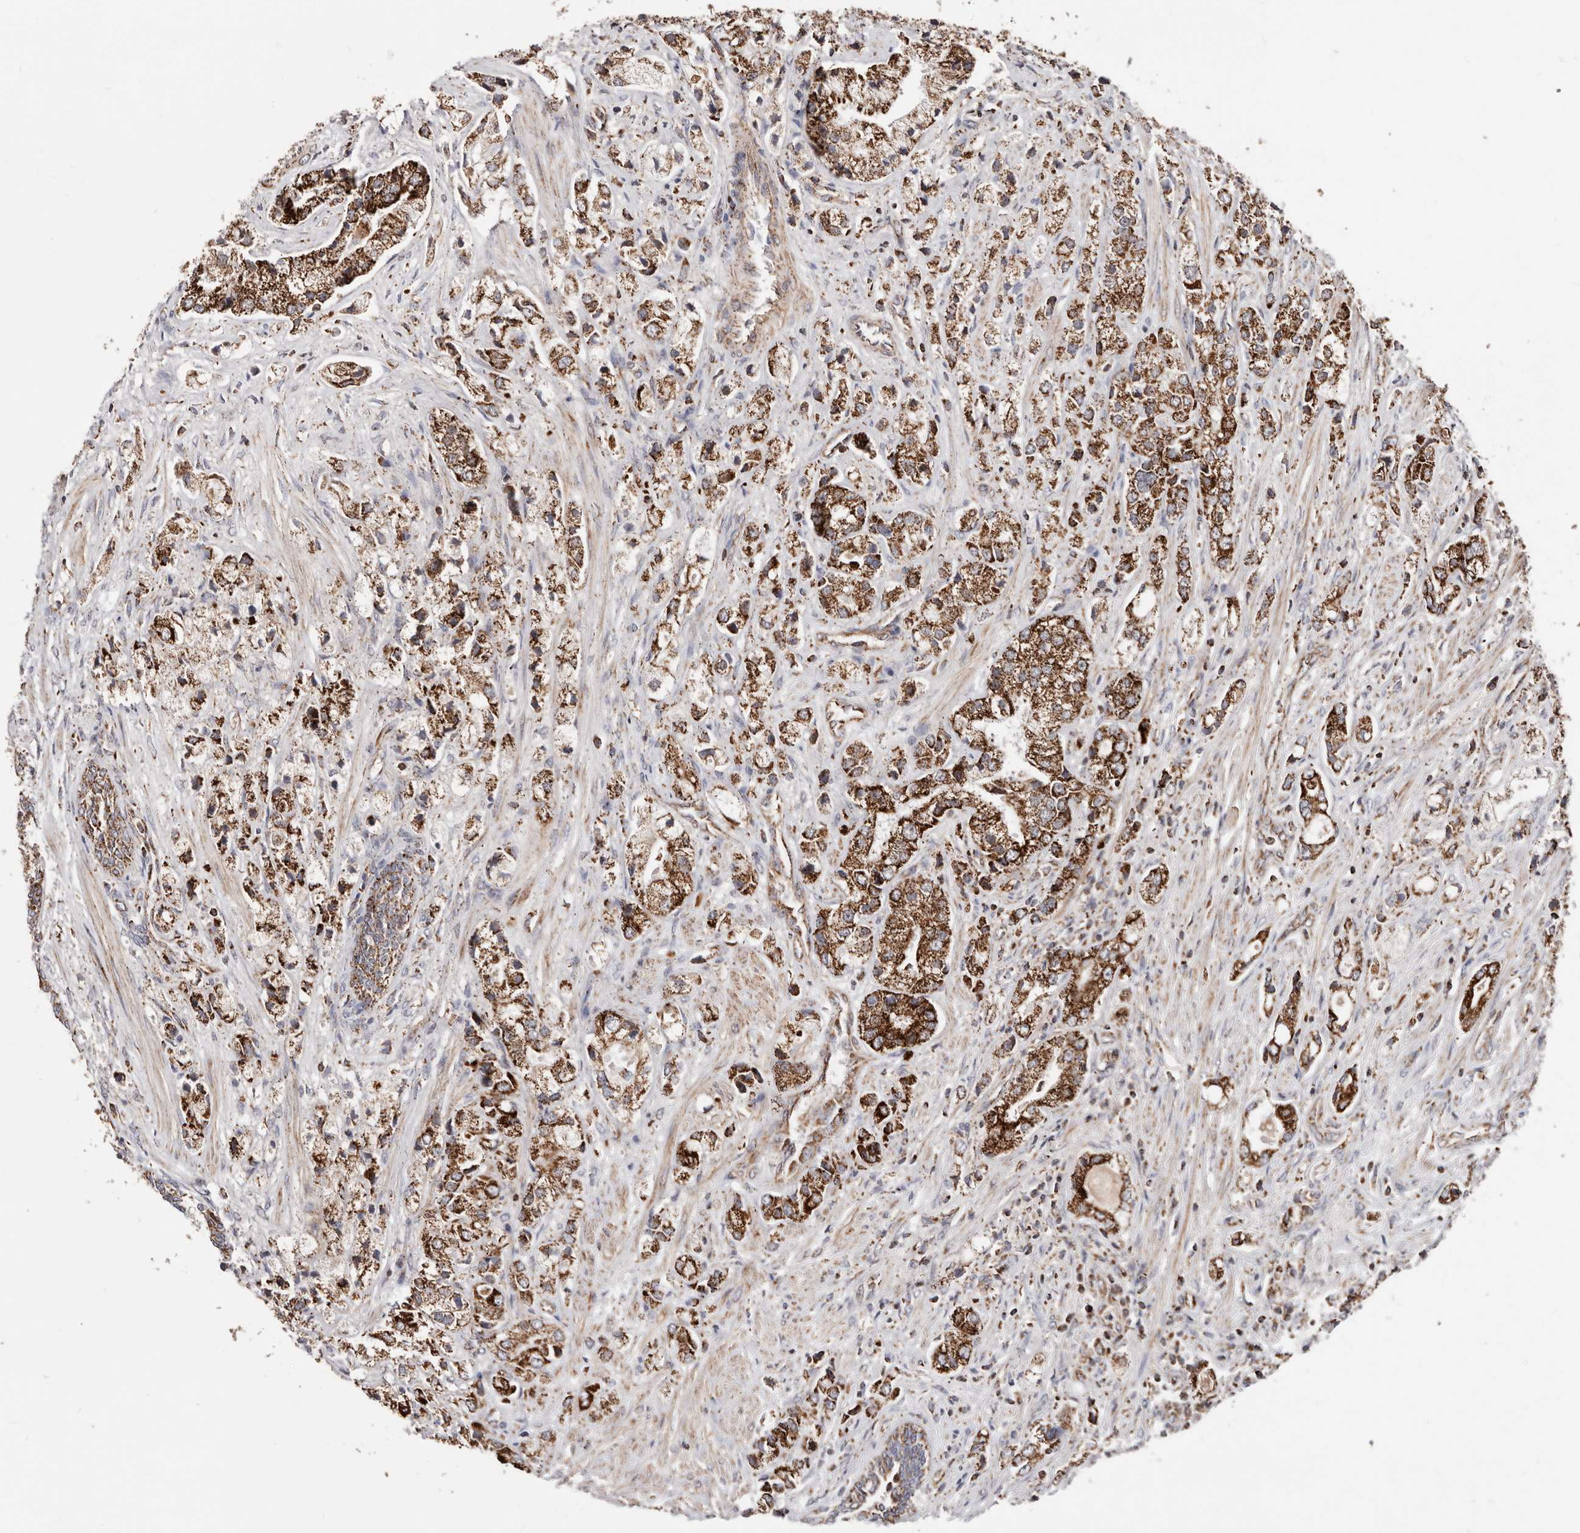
{"staining": {"intensity": "strong", "quantity": ">75%", "location": "cytoplasmic/membranous"}, "tissue": "prostate cancer", "cell_type": "Tumor cells", "image_type": "cancer", "snomed": [{"axis": "morphology", "description": "Adenocarcinoma, High grade"}, {"axis": "topography", "description": "Prostate"}], "caption": "Strong cytoplasmic/membranous protein staining is appreciated in about >75% of tumor cells in prostate cancer (high-grade adenocarcinoma).", "gene": "PRKACB", "patient": {"sex": "male", "age": 50}}